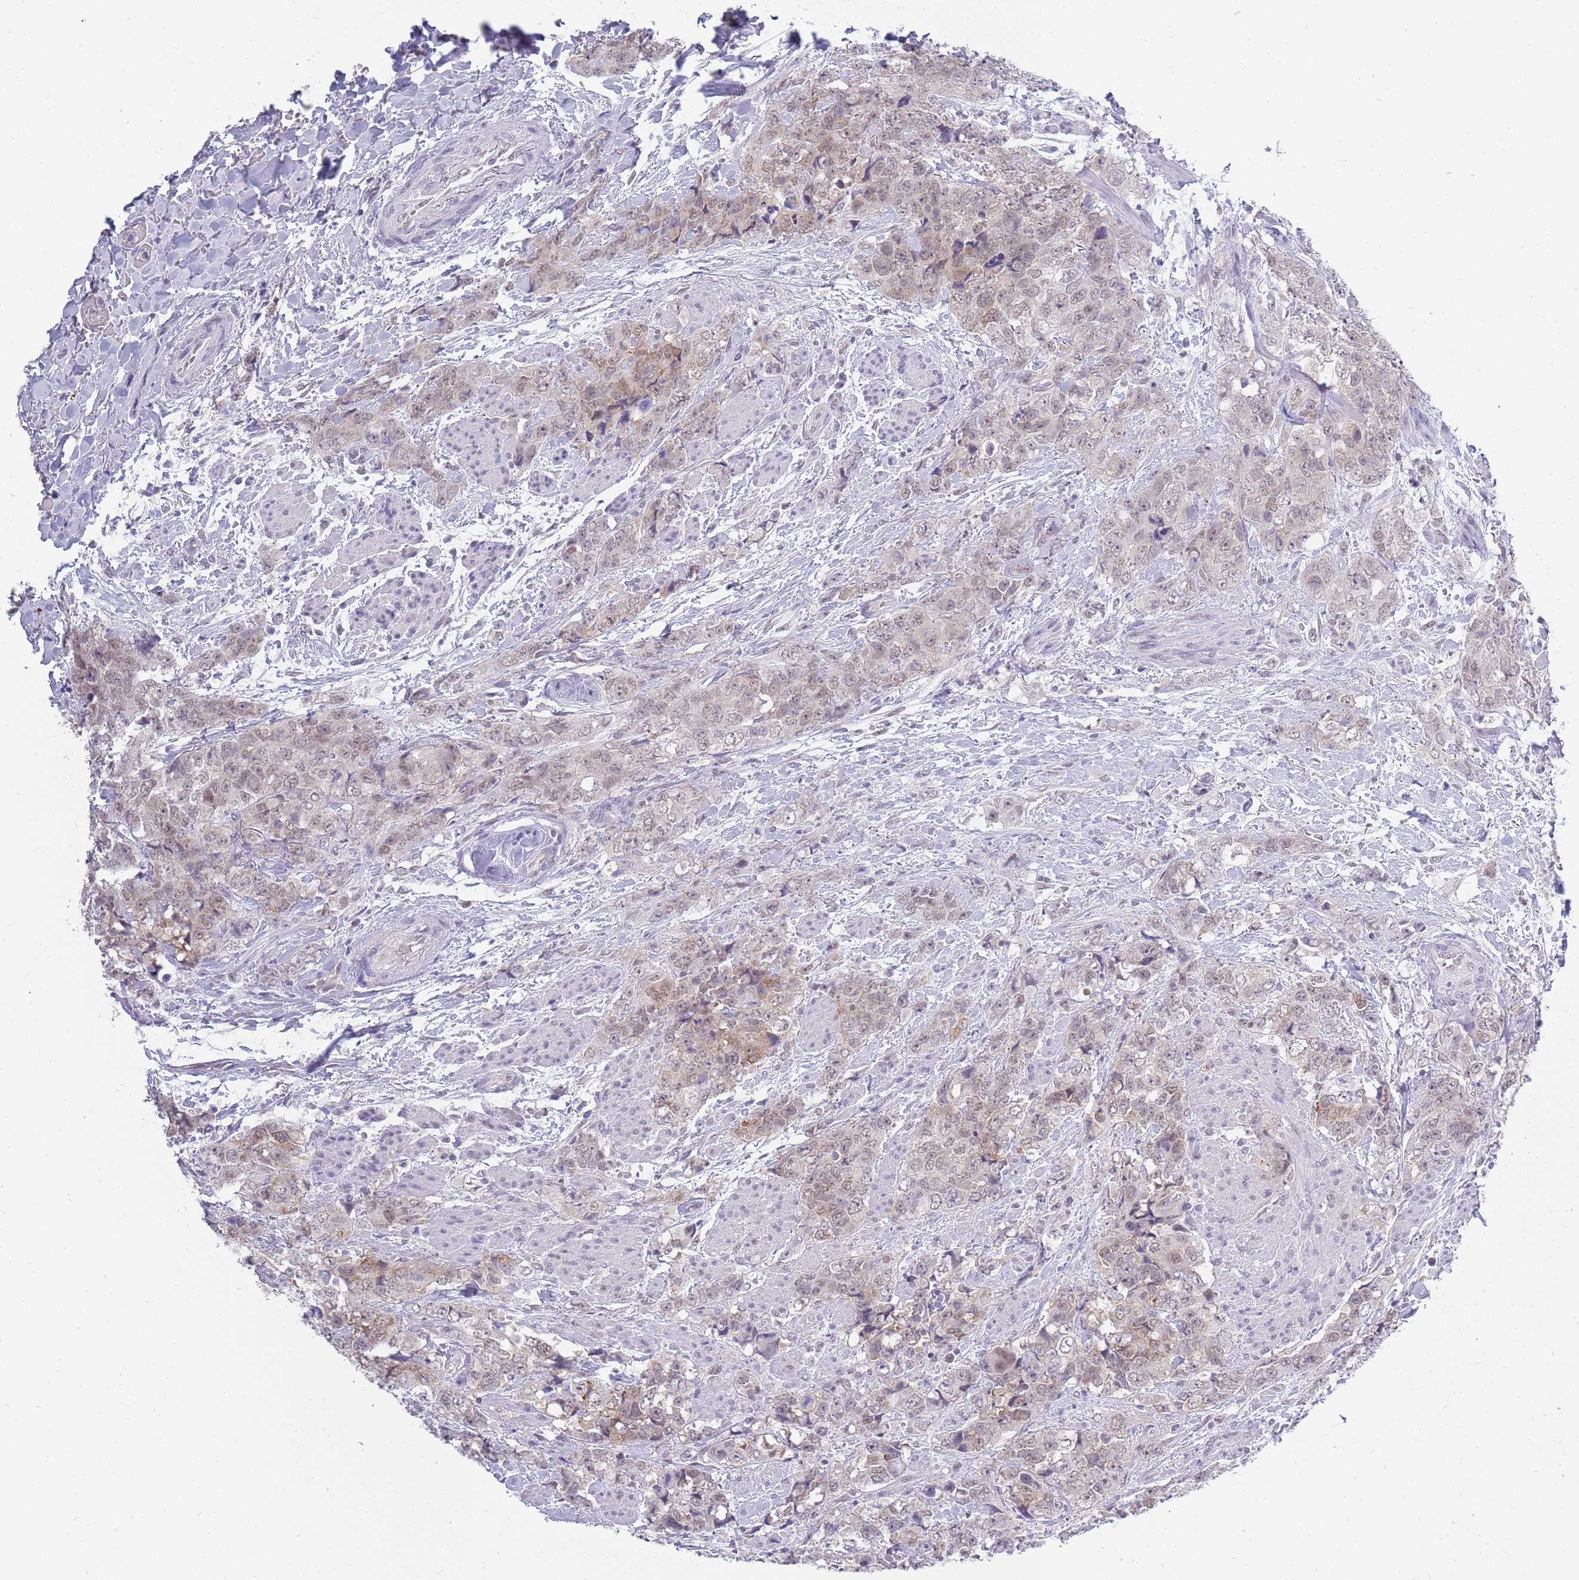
{"staining": {"intensity": "moderate", "quantity": ">75%", "location": "cytoplasmic/membranous,nuclear"}, "tissue": "urothelial cancer", "cell_type": "Tumor cells", "image_type": "cancer", "snomed": [{"axis": "morphology", "description": "Urothelial carcinoma, High grade"}, {"axis": "topography", "description": "Urinary bladder"}], "caption": "IHC of human urothelial carcinoma (high-grade) displays medium levels of moderate cytoplasmic/membranous and nuclear positivity in about >75% of tumor cells.", "gene": "SEPHS2", "patient": {"sex": "female", "age": 78}}